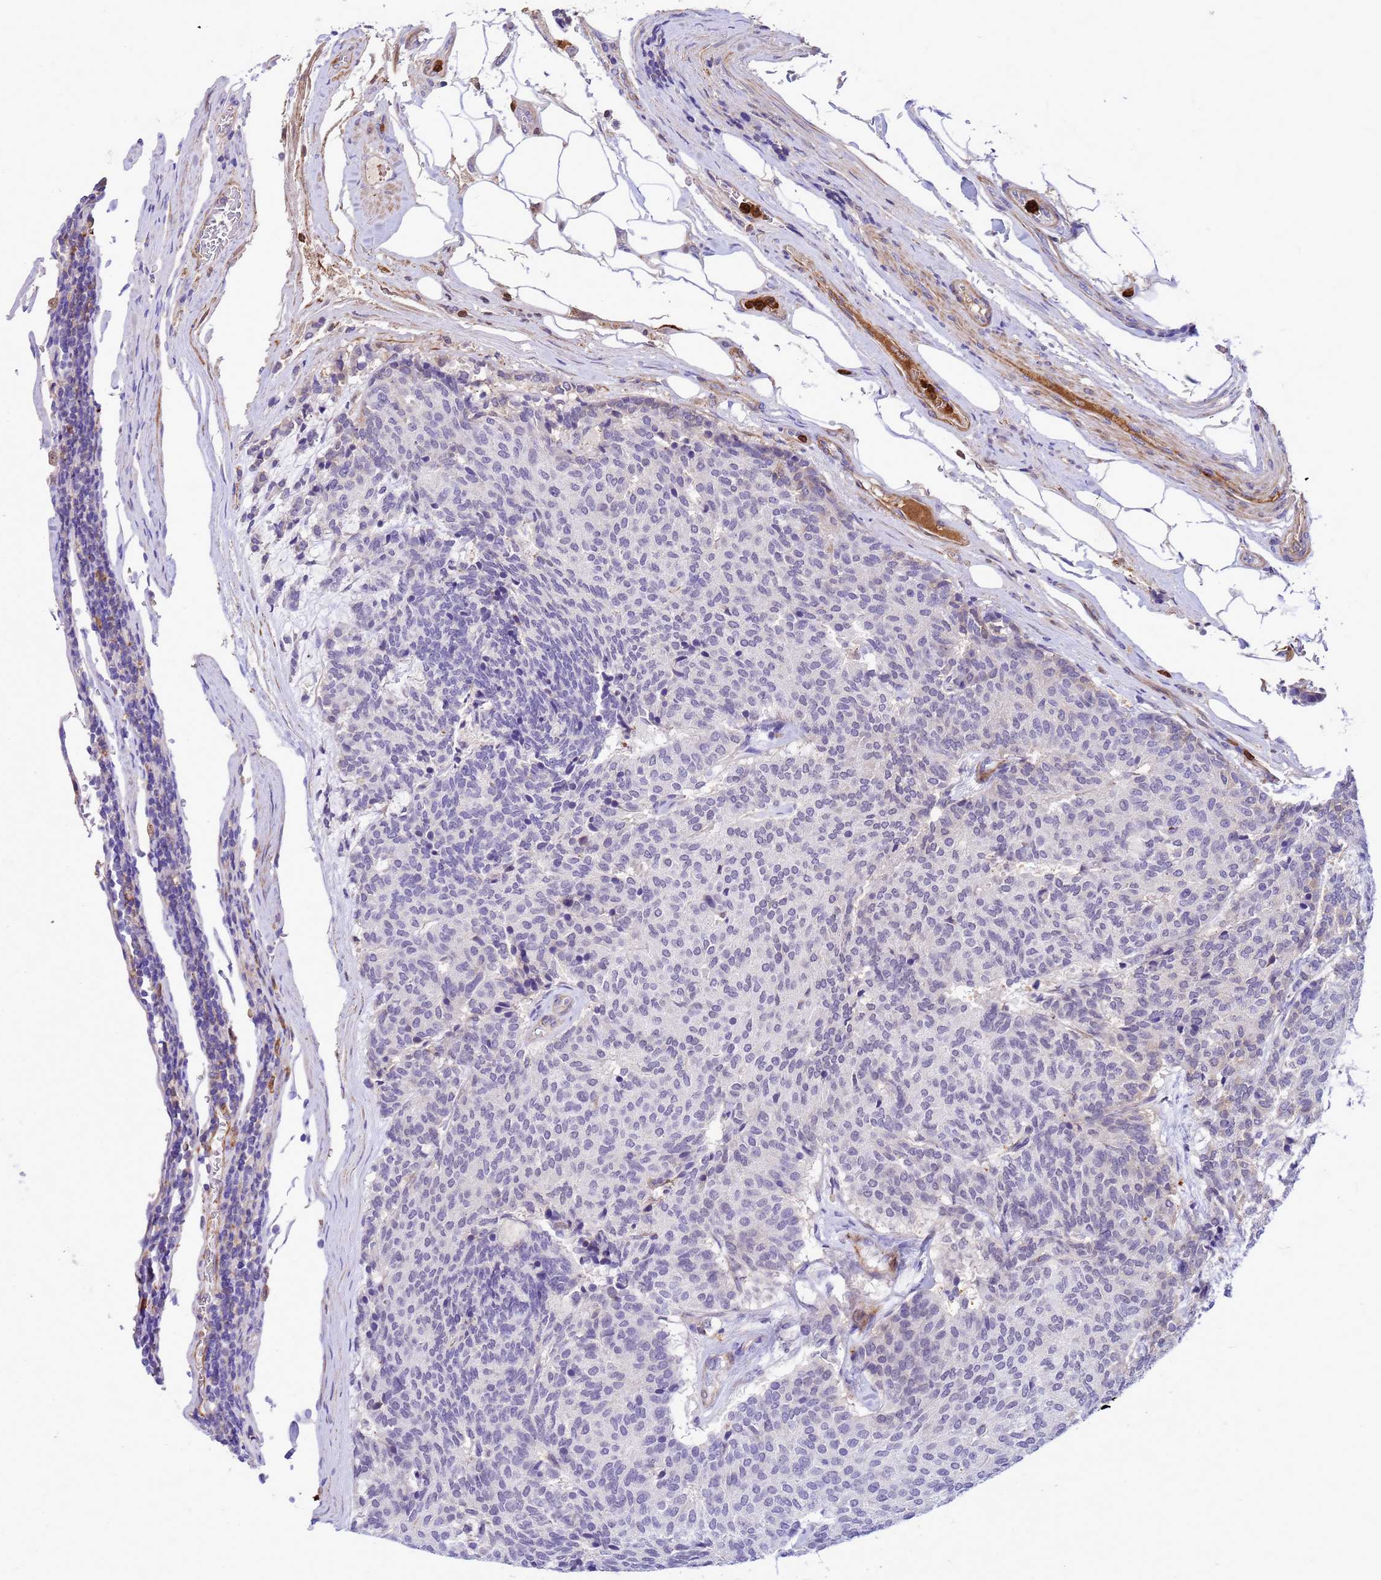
{"staining": {"intensity": "moderate", "quantity": "<25%", "location": "cytoplasmic/membranous"}, "tissue": "carcinoid", "cell_type": "Tumor cells", "image_type": "cancer", "snomed": [{"axis": "morphology", "description": "Carcinoid, malignant, NOS"}, {"axis": "topography", "description": "Pancreas"}], "caption": "A high-resolution histopathology image shows immunohistochemistry (IHC) staining of carcinoid, which reveals moderate cytoplasmic/membranous staining in about <25% of tumor cells.", "gene": "ORM1", "patient": {"sex": "female", "age": 54}}